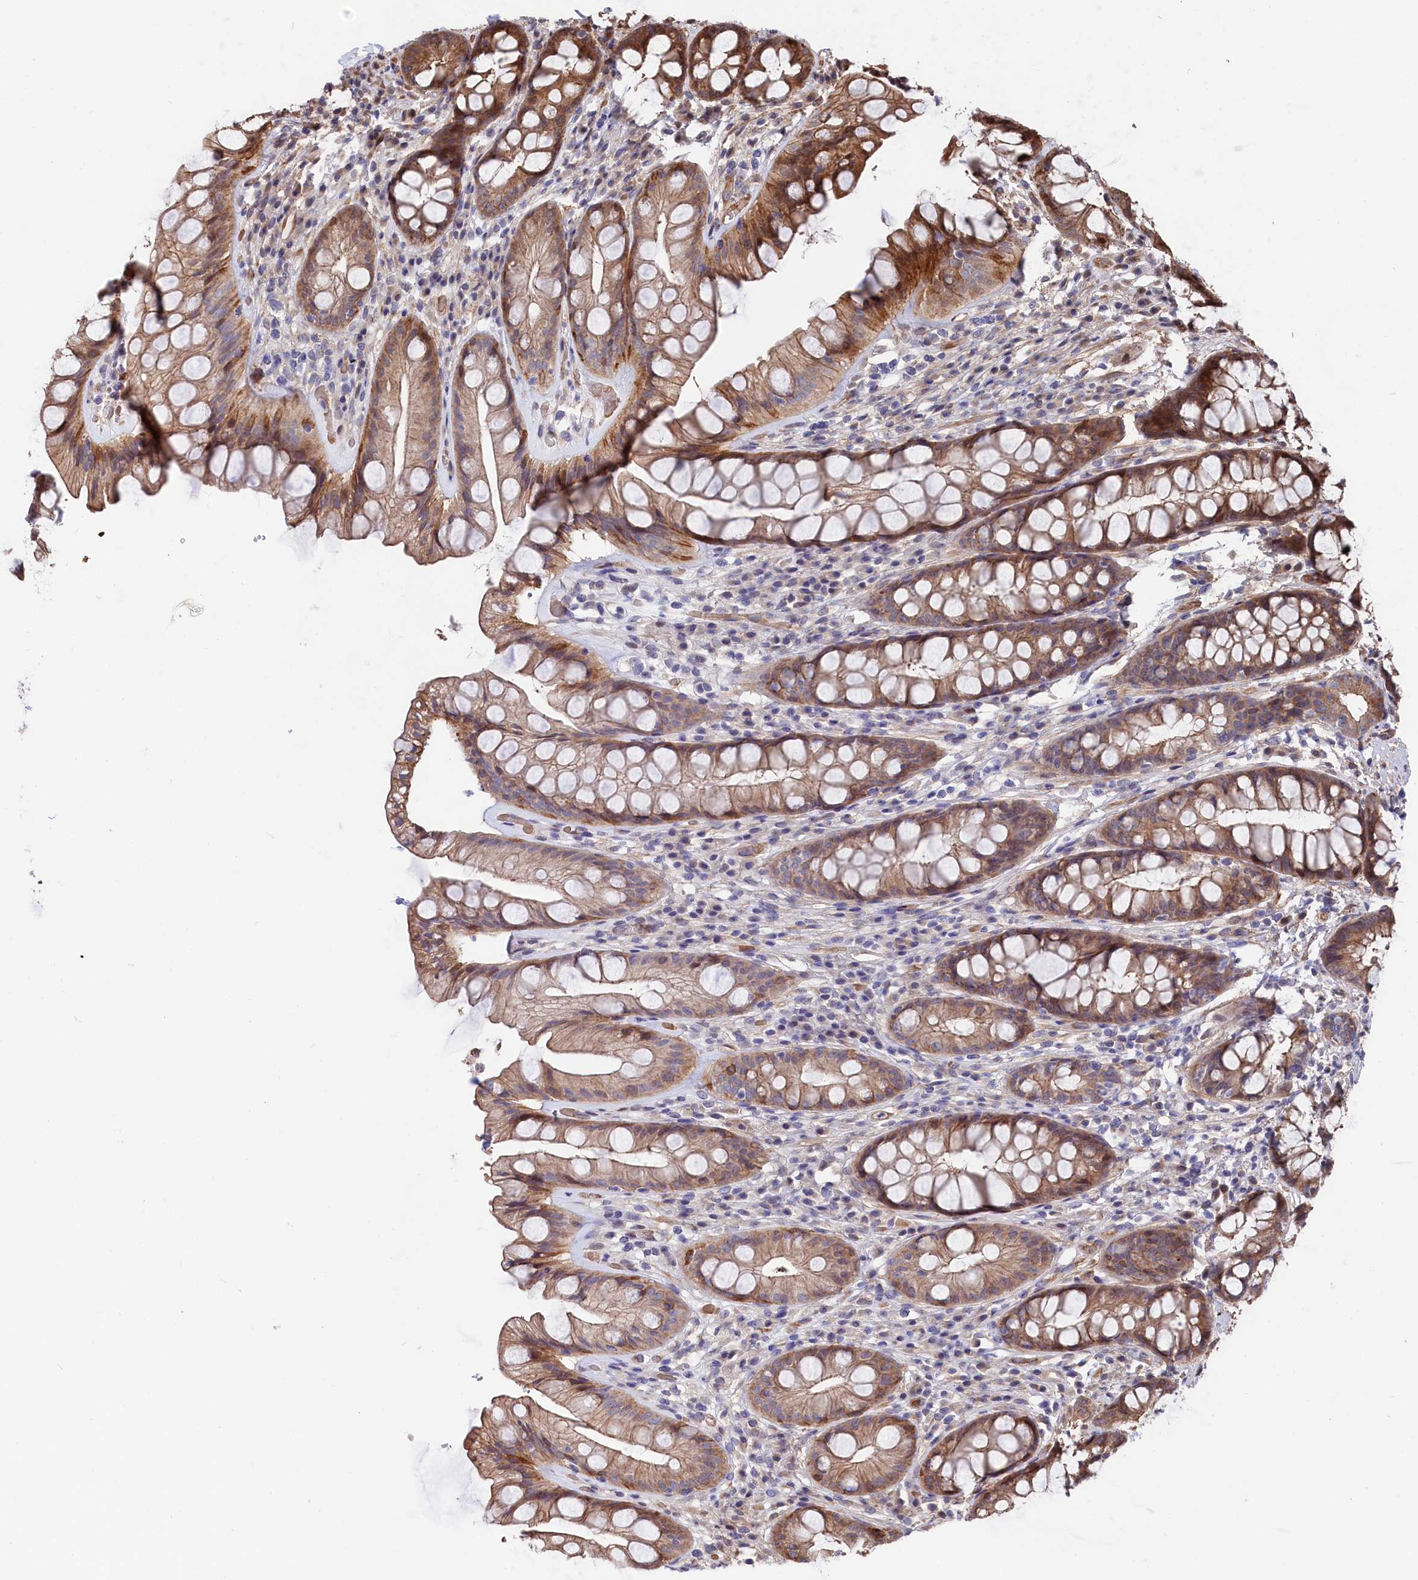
{"staining": {"intensity": "moderate", "quantity": ">75%", "location": "cytoplasmic/membranous"}, "tissue": "rectum", "cell_type": "Glandular cells", "image_type": "normal", "snomed": [{"axis": "morphology", "description": "Normal tissue, NOS"}, {"axis": "topography", "description": "Rectum"}], "caption": "Protein expression analysis of normal human rectum reveals moderate cytoplasmic/membranous positivity in approximately >75% of glandular cells.", "gene": "TNKS1BP1", "patient": {"sex": "male", "age": 74}}